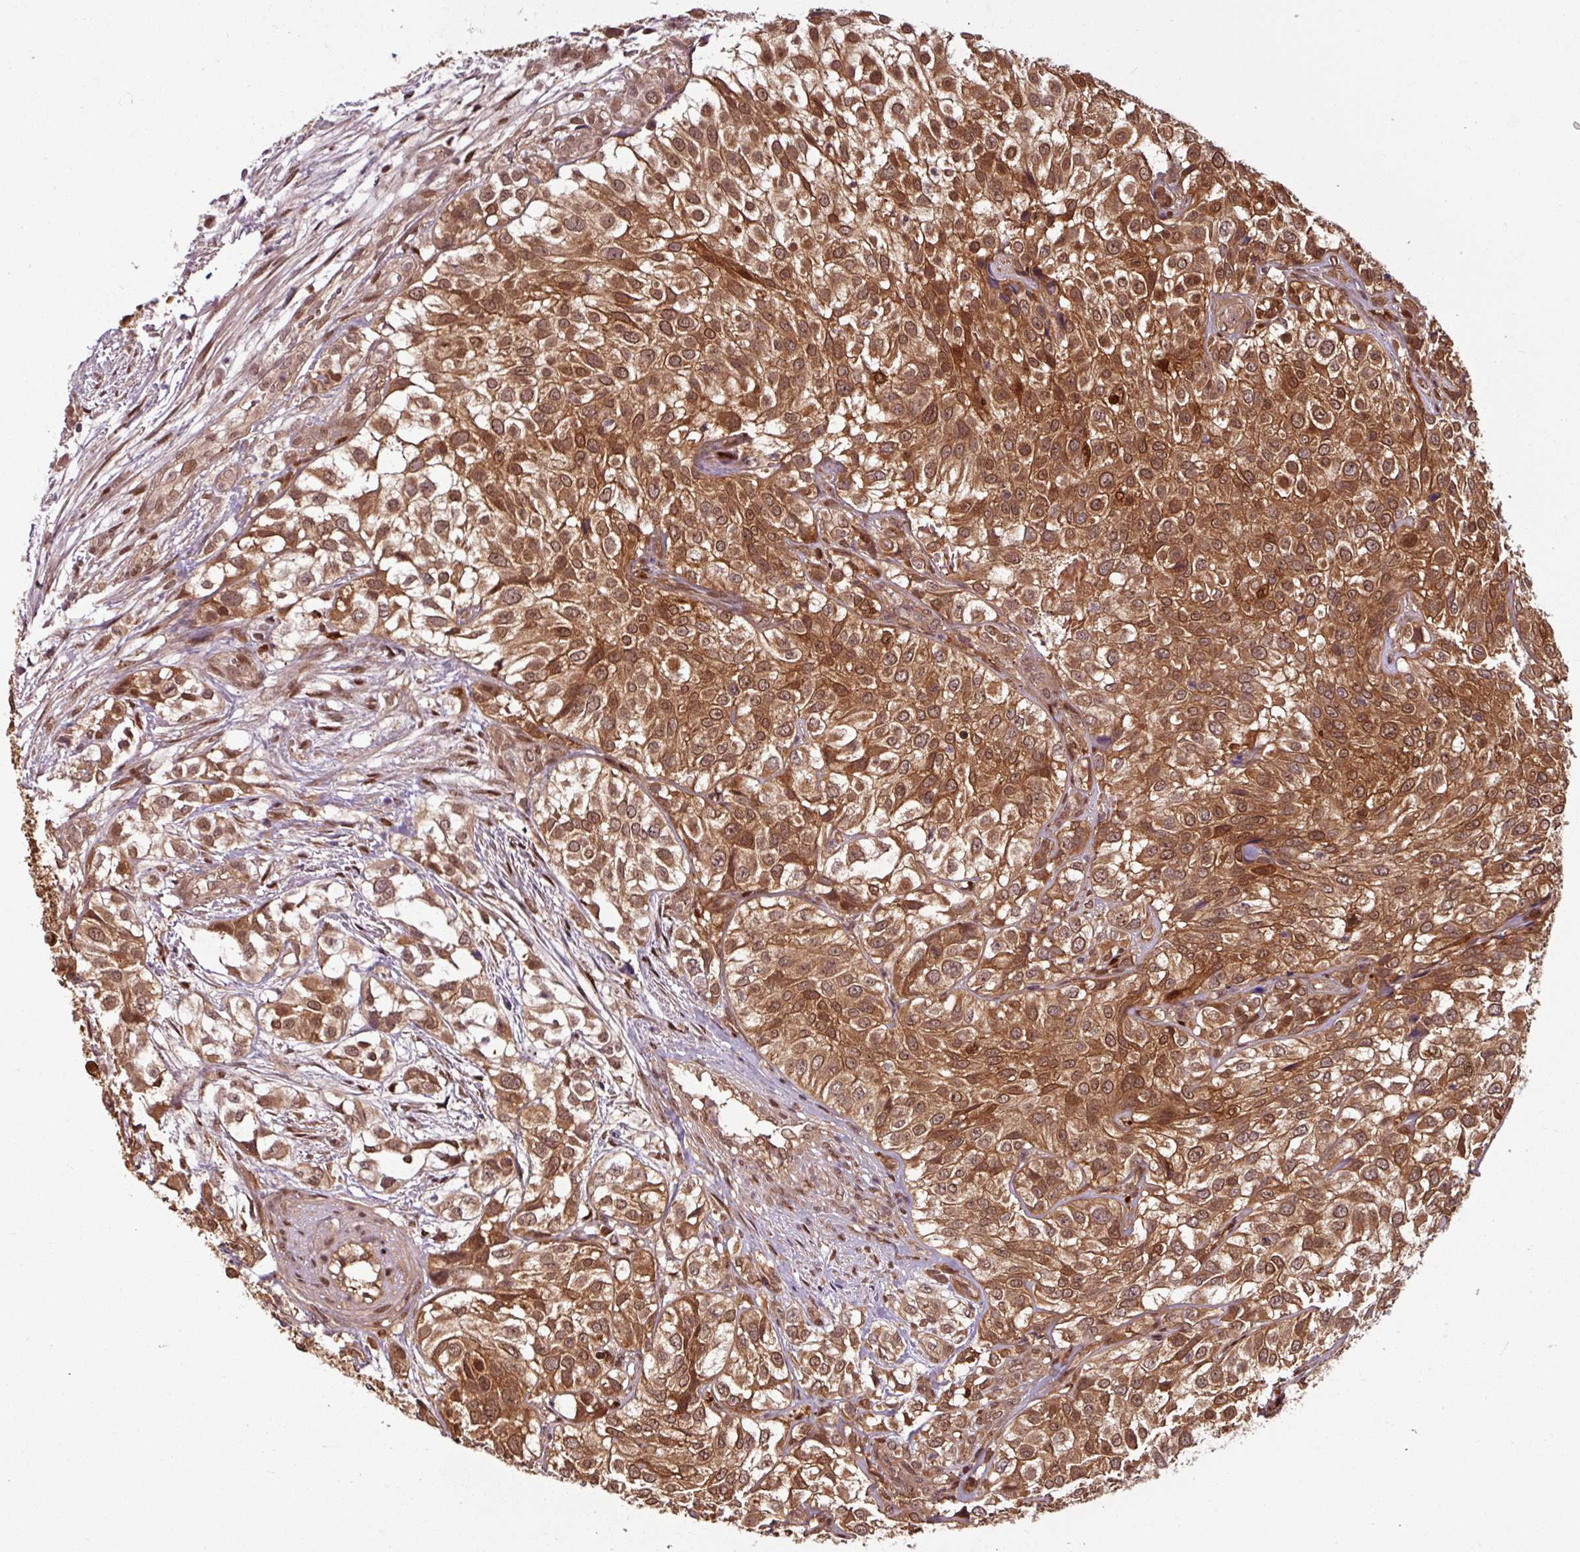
{"staining": {"intensity": "moderate", "quantity": ">75%", "location": "cytoplasmic/membranous,nuclear"}, "tissue": "urothelial cancer", "cell_type": "Tumor cells", "image_type": "cancer", "snomed": [{"axis": "morphology", "description": "Urothelial carcinoma, High grade"}, {"axis": "topography", "description": "Urinary bladder"}], "caption": "Protein expression by immunohistochemistry demonstrates moderate cytoplasmic/membranous and nuclear positivity in about >75% of tumor cells in urothelial cancer.", "gene": "KCTD11", "patient": {"sex": "male", "age": 56}}